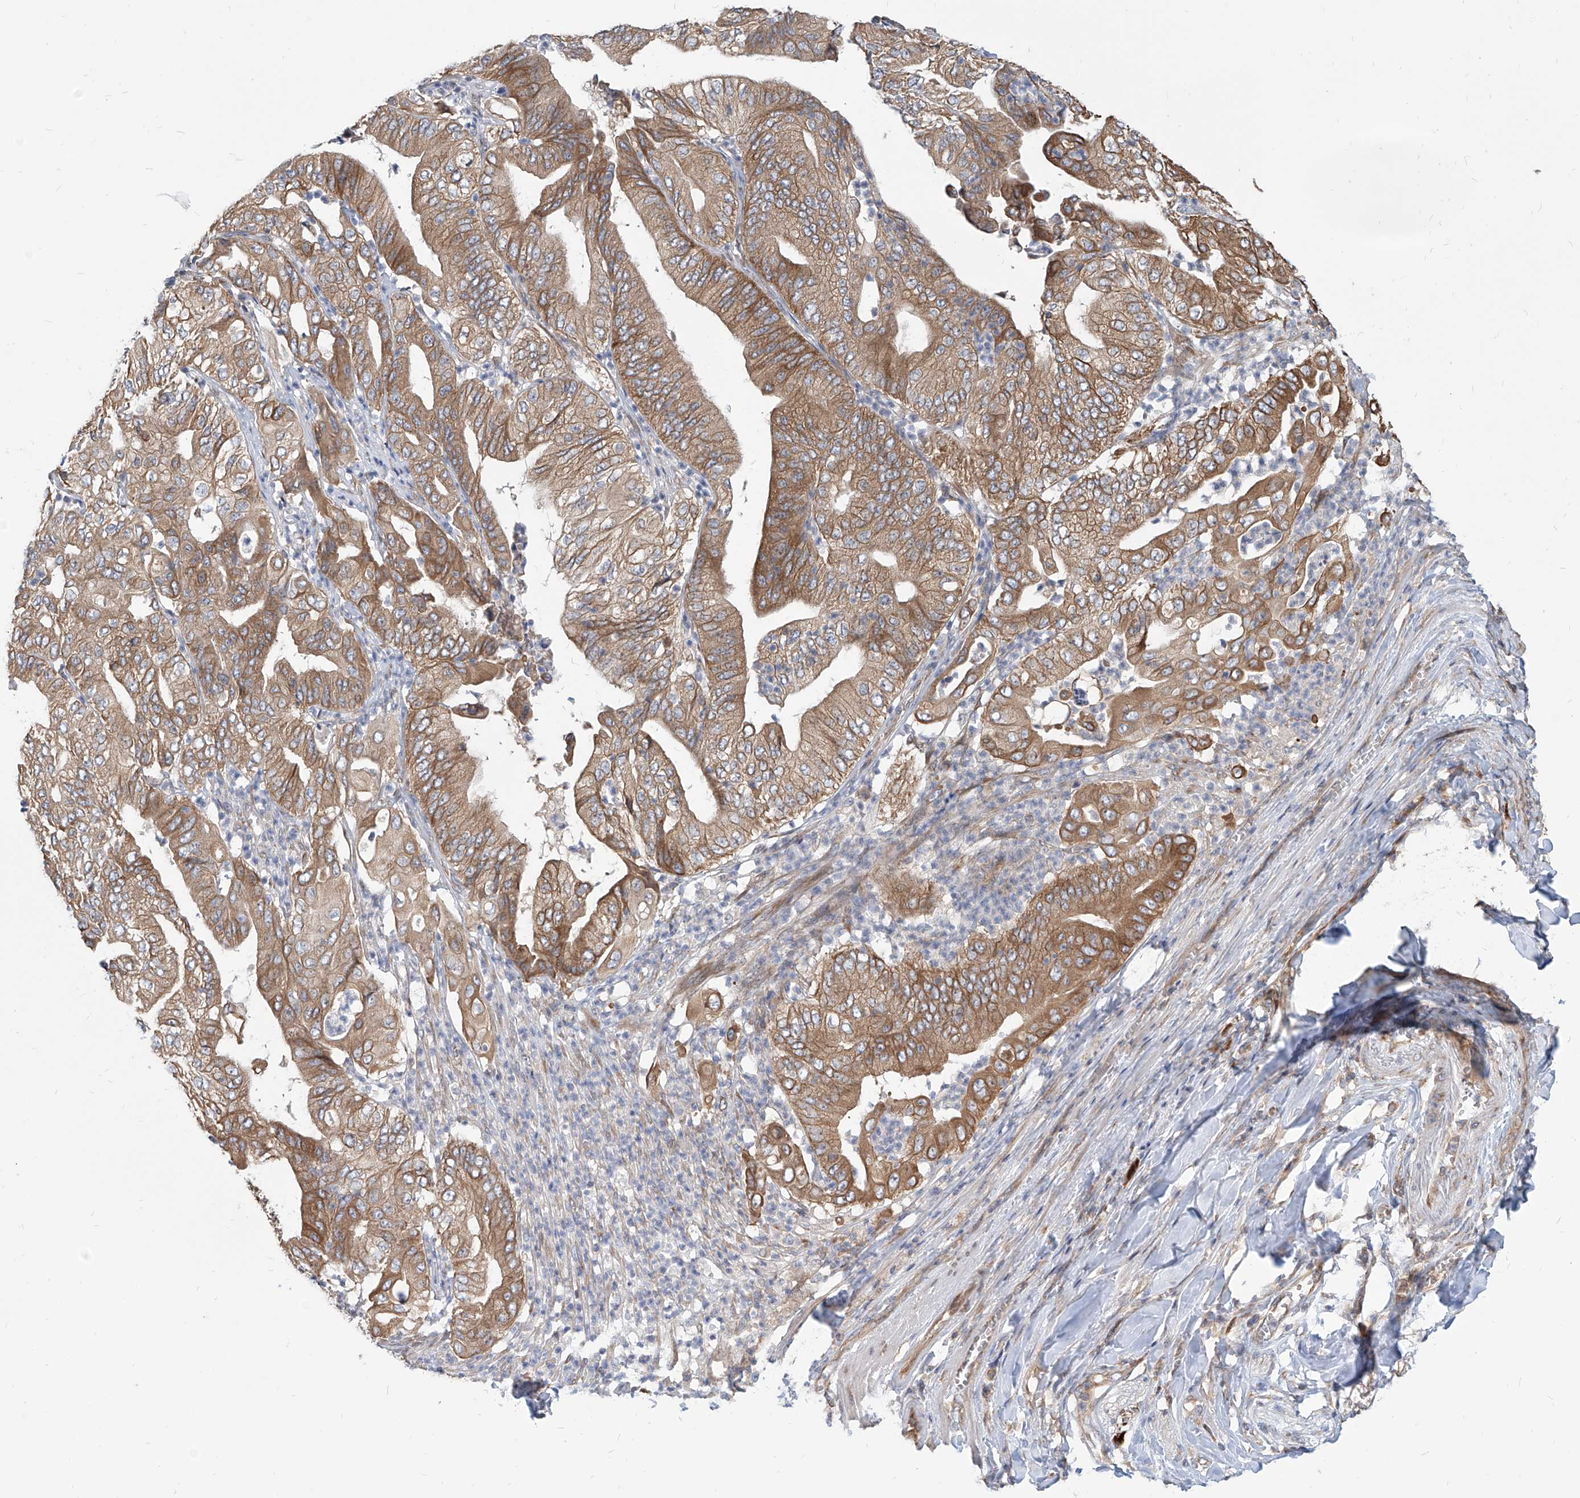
{"staining": {"intensity": "moderate", "quantity": ">75%", "location": "cytoplasmic/membranous"}, "tissue": "pancreatic cancer", "cell_type": "Tumor cells", "image_type": "cancer", "snomed": [{"axis": "morphology", "description": "Adenocarcinoma, NOS"}, {"axis": "topography", "description": "Pancreas"}], "caption": "Pancreatic cancer stained with DAB immunohistochemistry reveals medium levels of moderate cytoplasmic/membranous staining in about >75% of tumor cells.", "gene": "FAM83B", "patient": {"sex": "female", "age": 77}}